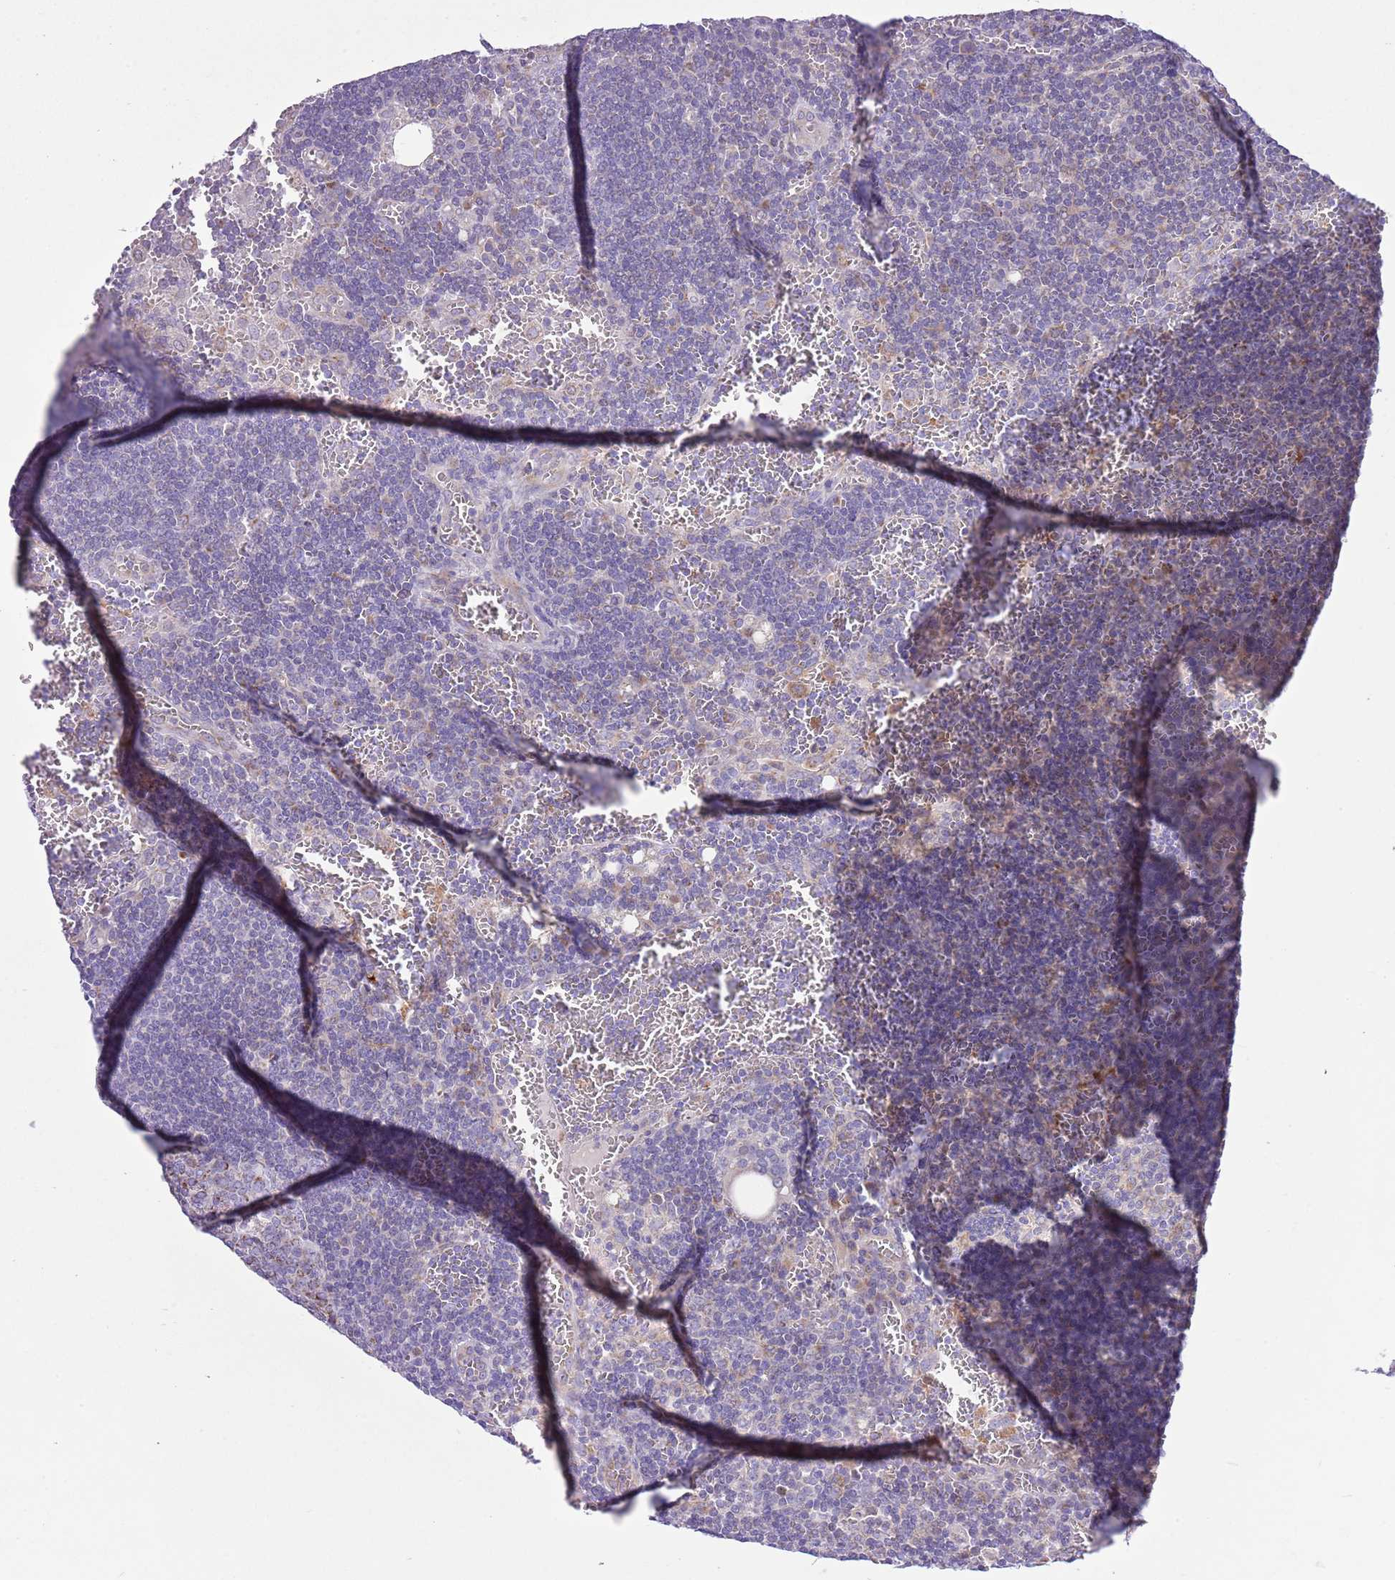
{"staining": {"intensity": "negative", "quantity": "none", "location": "none"}, "tissue": "lymph node", "cell_type": "Non-germinal center cells", "image_type": "normal", "snomed": [{"axis": "morphology", "description": "Normal tissue, NOS"}, {"axis": "topography", "description": "Lymph node"}], "caption": "Immunohistochemistry of normal human lymph node displays no staining in non-germinal center cells.", "gene": "OAZ2", "patient": {"sex": "female", "age": 73}}